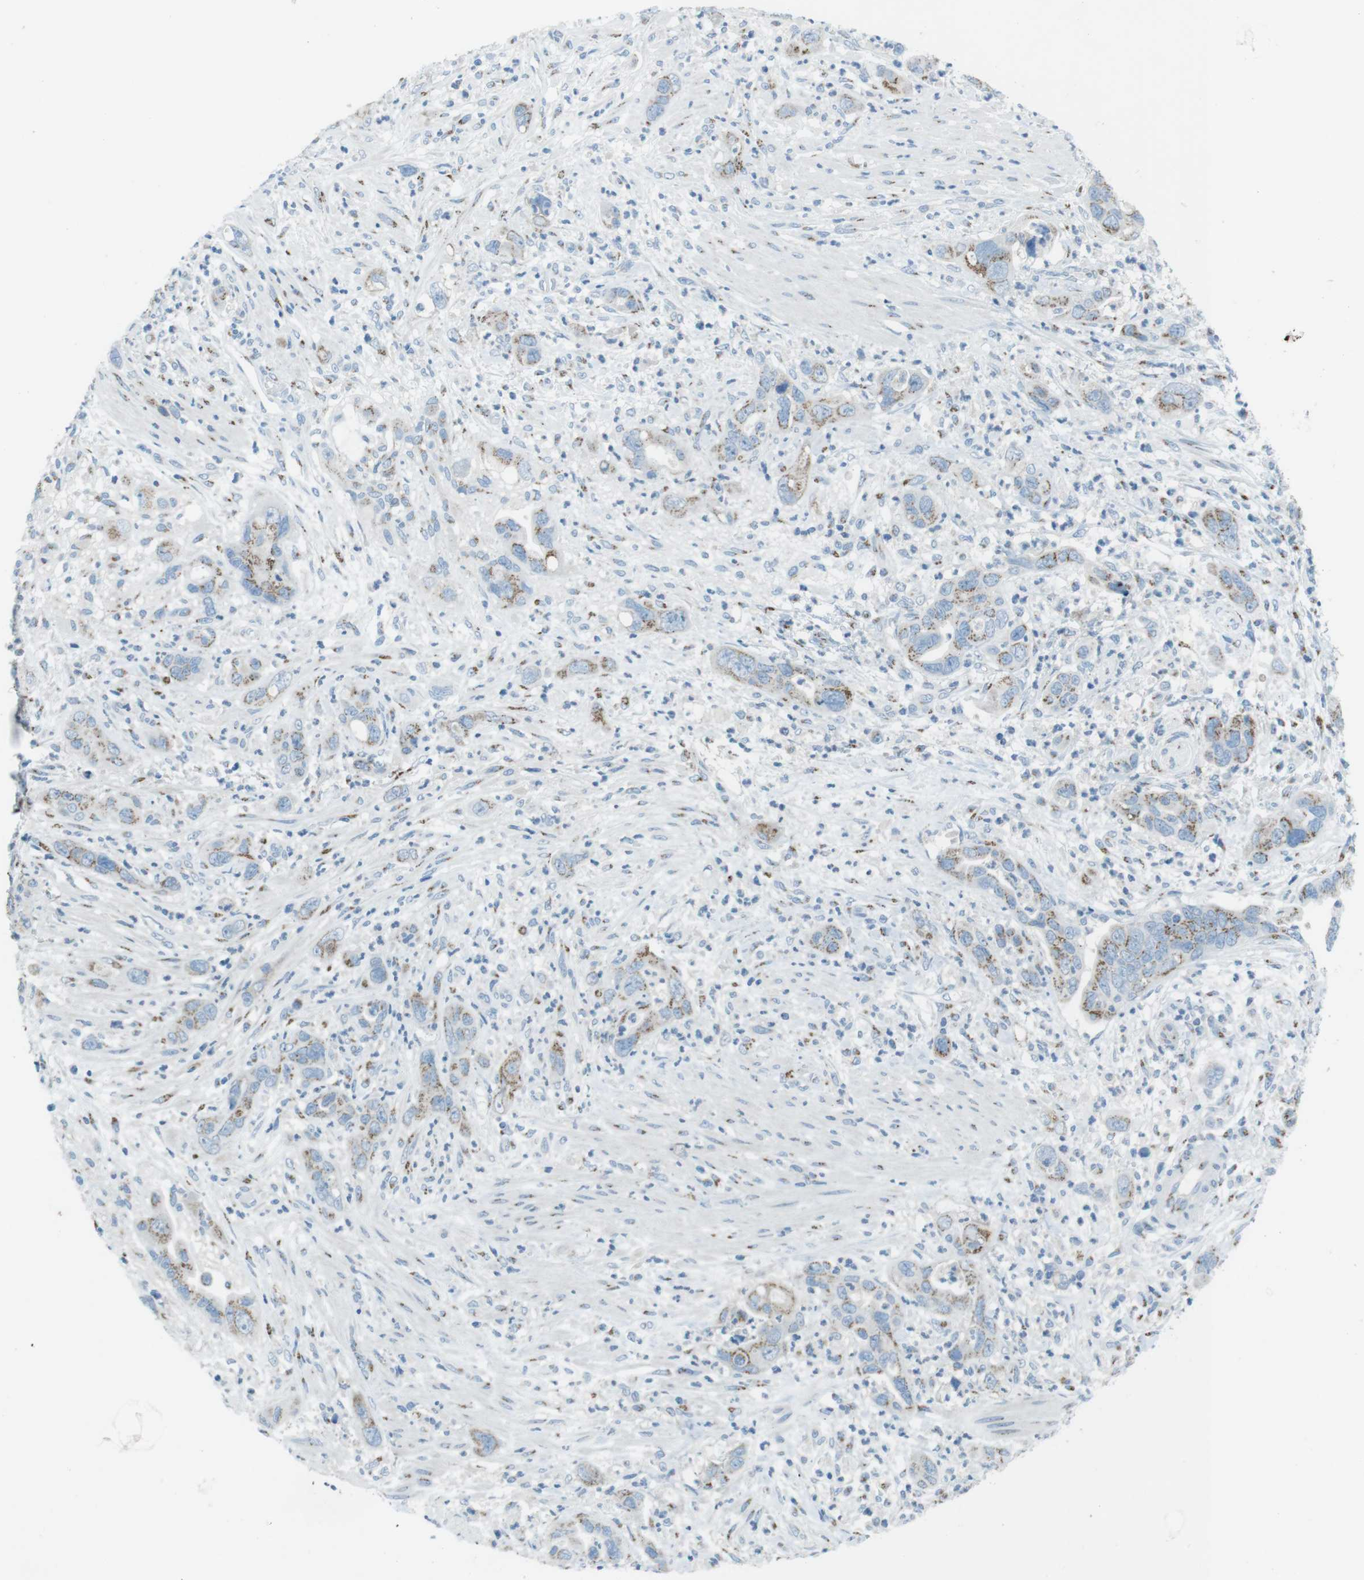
{"staining": {"intensity": "moderate", "quantity": "25%-75%", "location": "cytoplasmic/membranous"}, "tissue": "pancreatic cancer", "cell_type": "Tumor cells", "image_type": "cancer", "snomed": [{"axis": "morphology", "description": "Adenocarcinoma, NOS"}, {"axis": "topography", "description": "Pancreas"}], "caption": "Immunohistochemical staining of human adenocarcinoma (pancreatic) reveals medium levels of moderate cytoplasmic/membranous positivity in approximately 25%-75% of tumor cells.", "gene": "TXNDC15", "patient": {"sex": "female", "age": 71}}